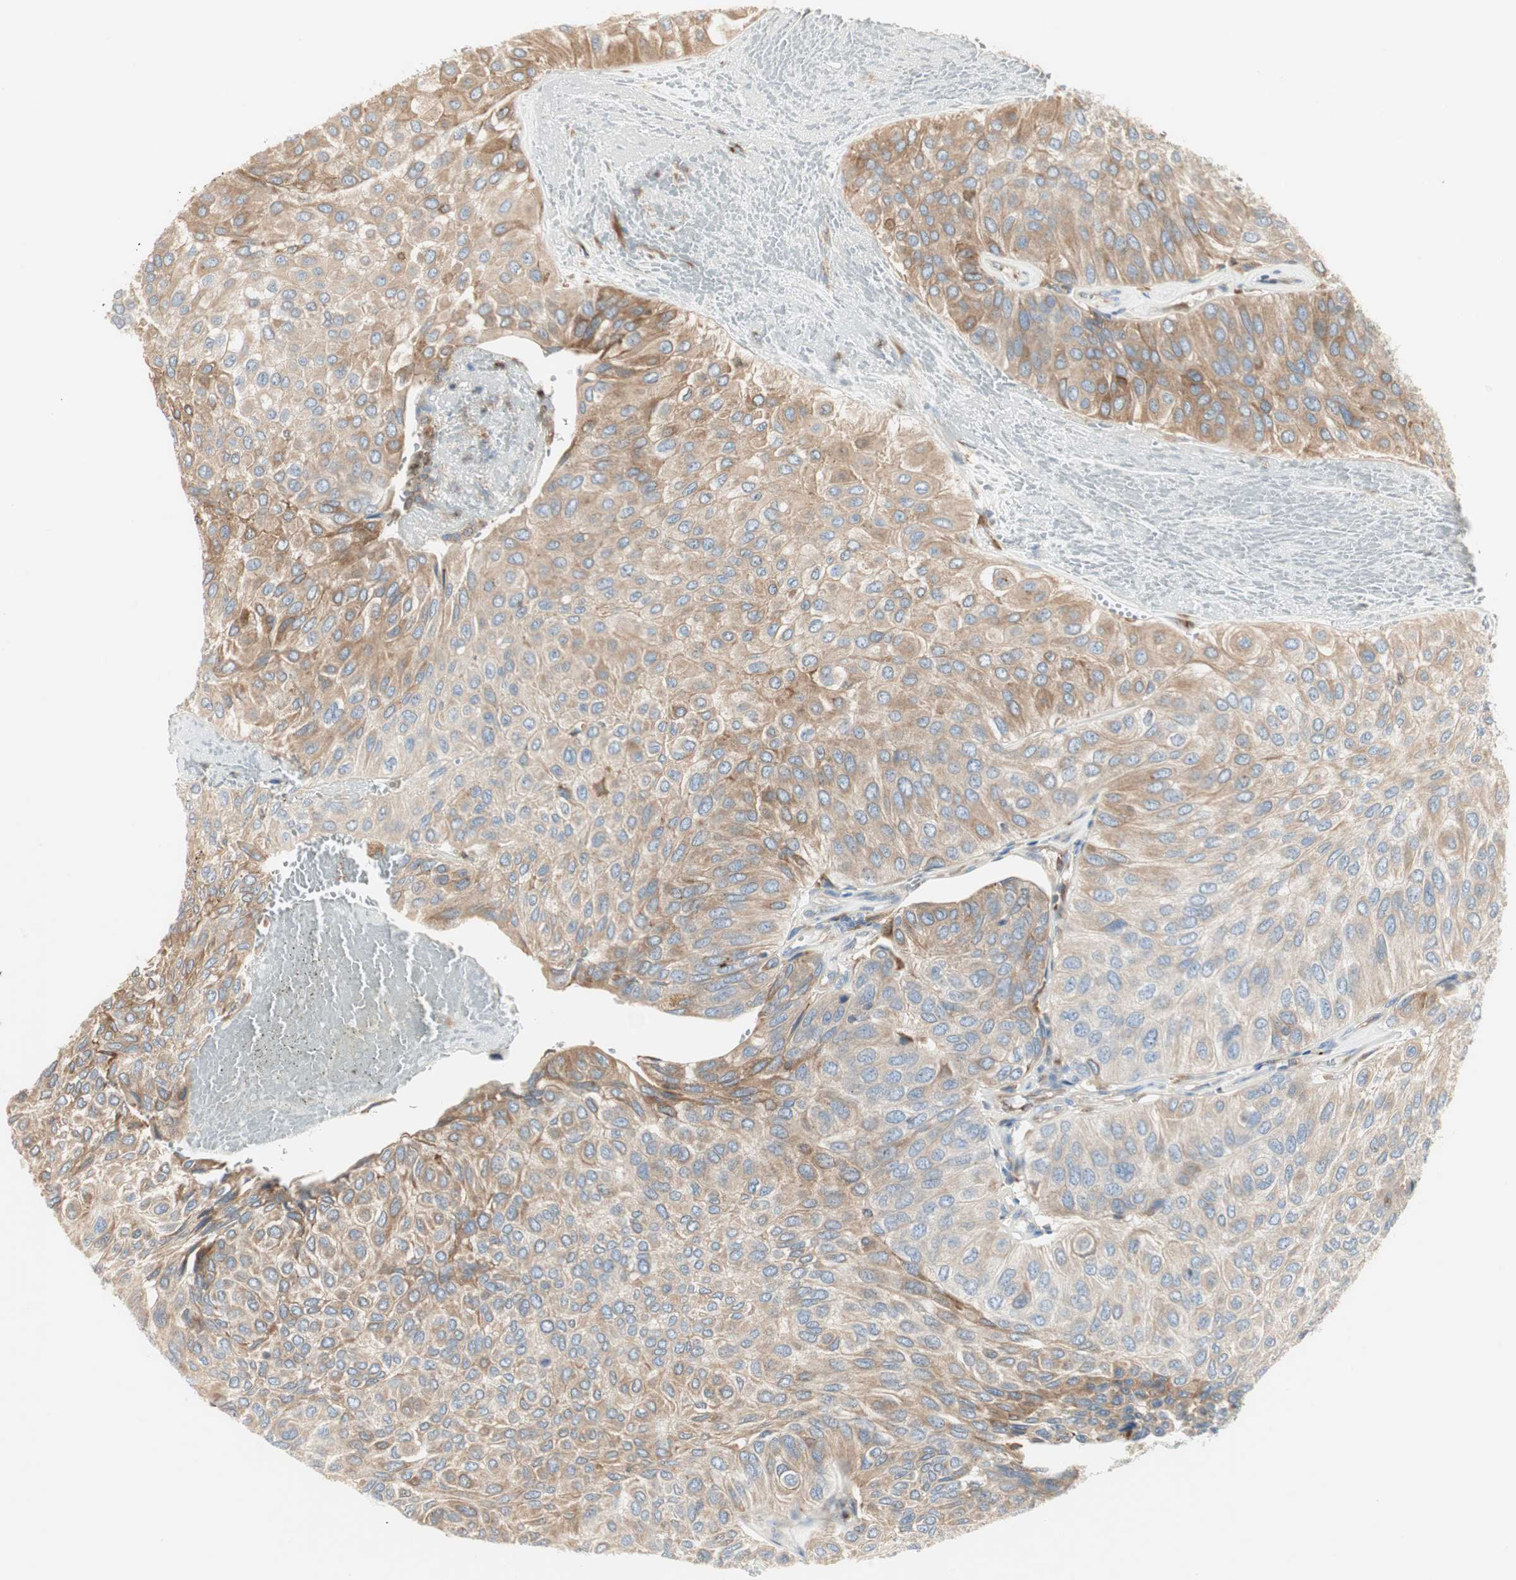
{"staining": {"intensity": "moderate", "quantity": "25%-75%", "location": "cytoplasmic/membranous"}, "tissue": "urothelial cancer", "cell_type": "Tumor cells", "image_type": "cancer", "snomed": [{"axis": "morphology", "description": "Urothelial carcinoma, High grade"}, {"axis": "topography", "description": "Urinary bladder"}], "caption": "This histopathology image exhibits urothelial carcinoma (high-grade) stained with IHC to label a protein in brown. The cytoplasmic/membranous of tumor cells show moderate positivity for the protein. Nuclei are counter-stained blue.", "gene": "H6PD", "patient": {"sex": "male", "age": 66}}